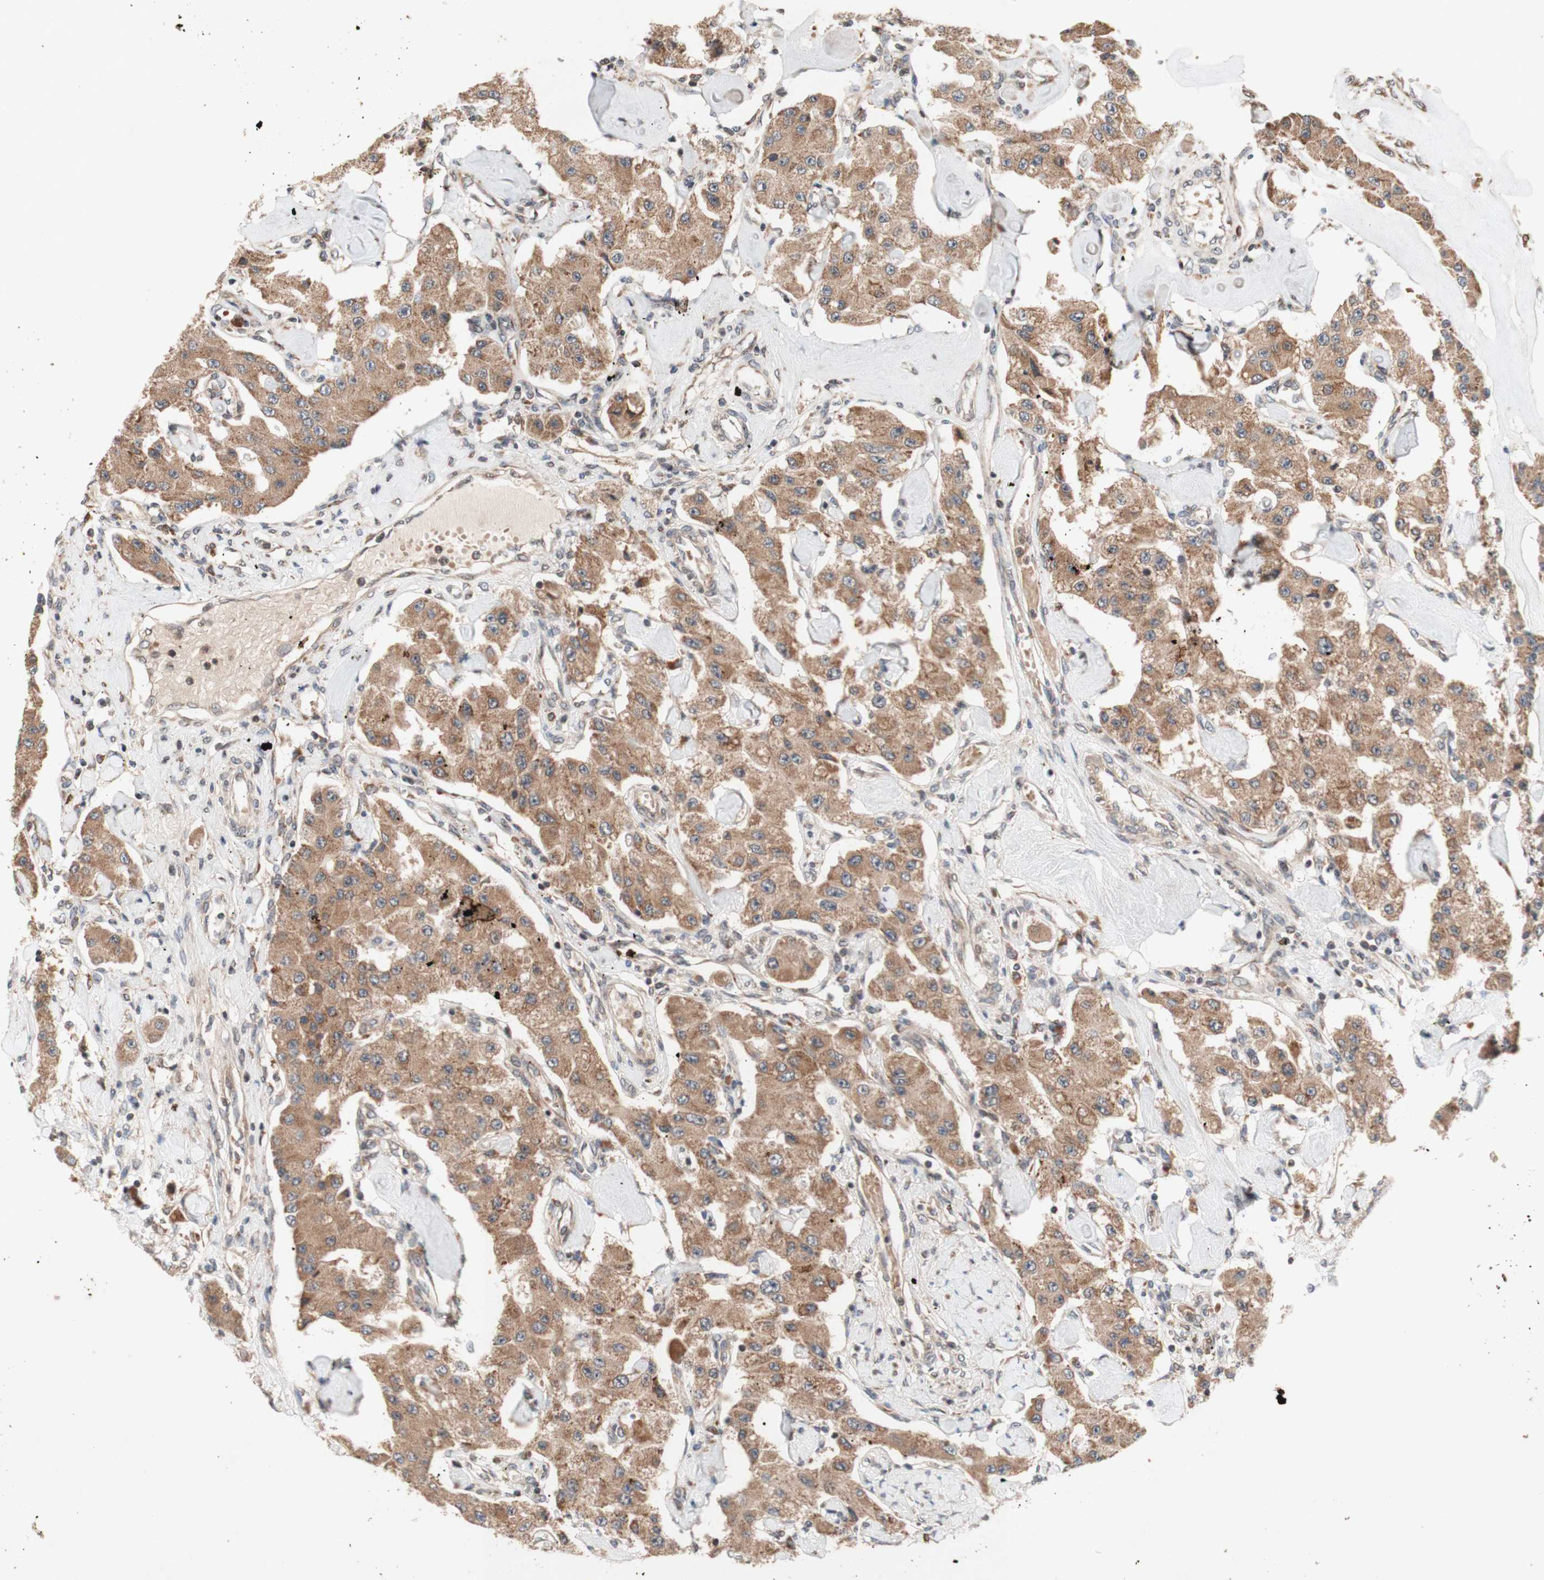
{"staining": {"intensity": "moderate", "quantity": ">75%", "location": "cytoplasmic/membranous"}, "tissue": "carcinoid", "cell_type": "Tumor cells", "image_type": "cancer", "snomed": [{"axis": "morphology", "description": "Carcinoid, malignant, NOS"}, {"axis": "topography", "description": "Pancreas"}], "caption": "IHC staining of carcinoid (malignant), which shows medium levels of moderate cytoplasmic/membranous expression in approximately >75% of tumor cells indicating moderate cytoplasmic/membranous protein staining. The staining was performed using DAB (3,3'-diaminobenzidine) (brown) for protein detection and nuclei were counterstained in hematoxylin (blue).", "gene": "DDOST", "patient": {"sex": "male", "age": 41}}